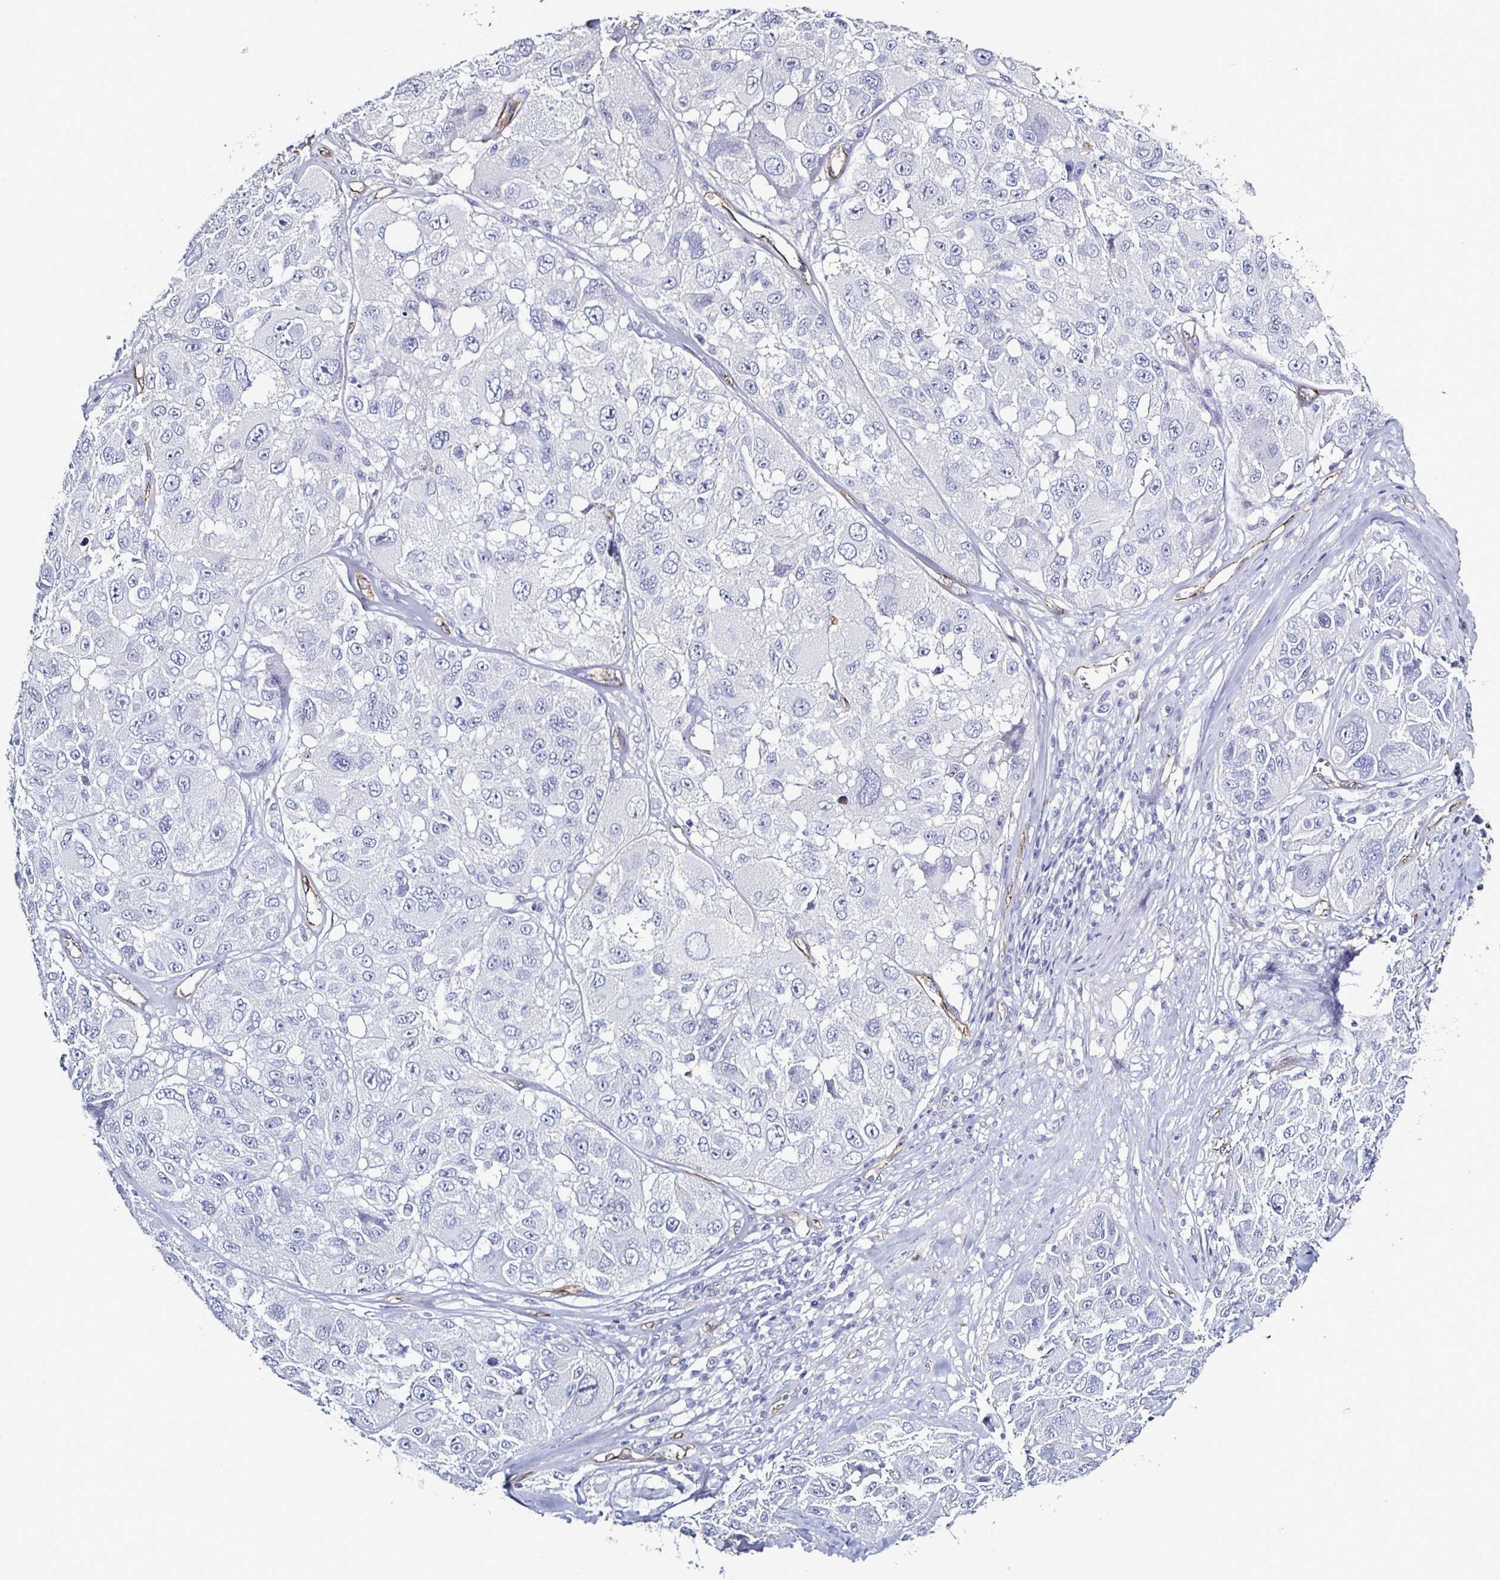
{"staining": {"intensity": "negative", "quantity": "none", "location": "none"}, "tissue": "melanoma", "cell_type": "Tumor cells", "image_type": "cancer", "snomed": [{"axis": "morphology", "description": "Malignant melanoma, NOS"}, {"axis": "topography", "description": "Skin"}], "caption": "Immunohistochemistry (IHC) histopathology image of malignant melanoma stained for a protein (brown), which exhibits no staining in tumor cells.", "gene": "ACSBG2", "patient": {"sex": "female", "age": 66}}